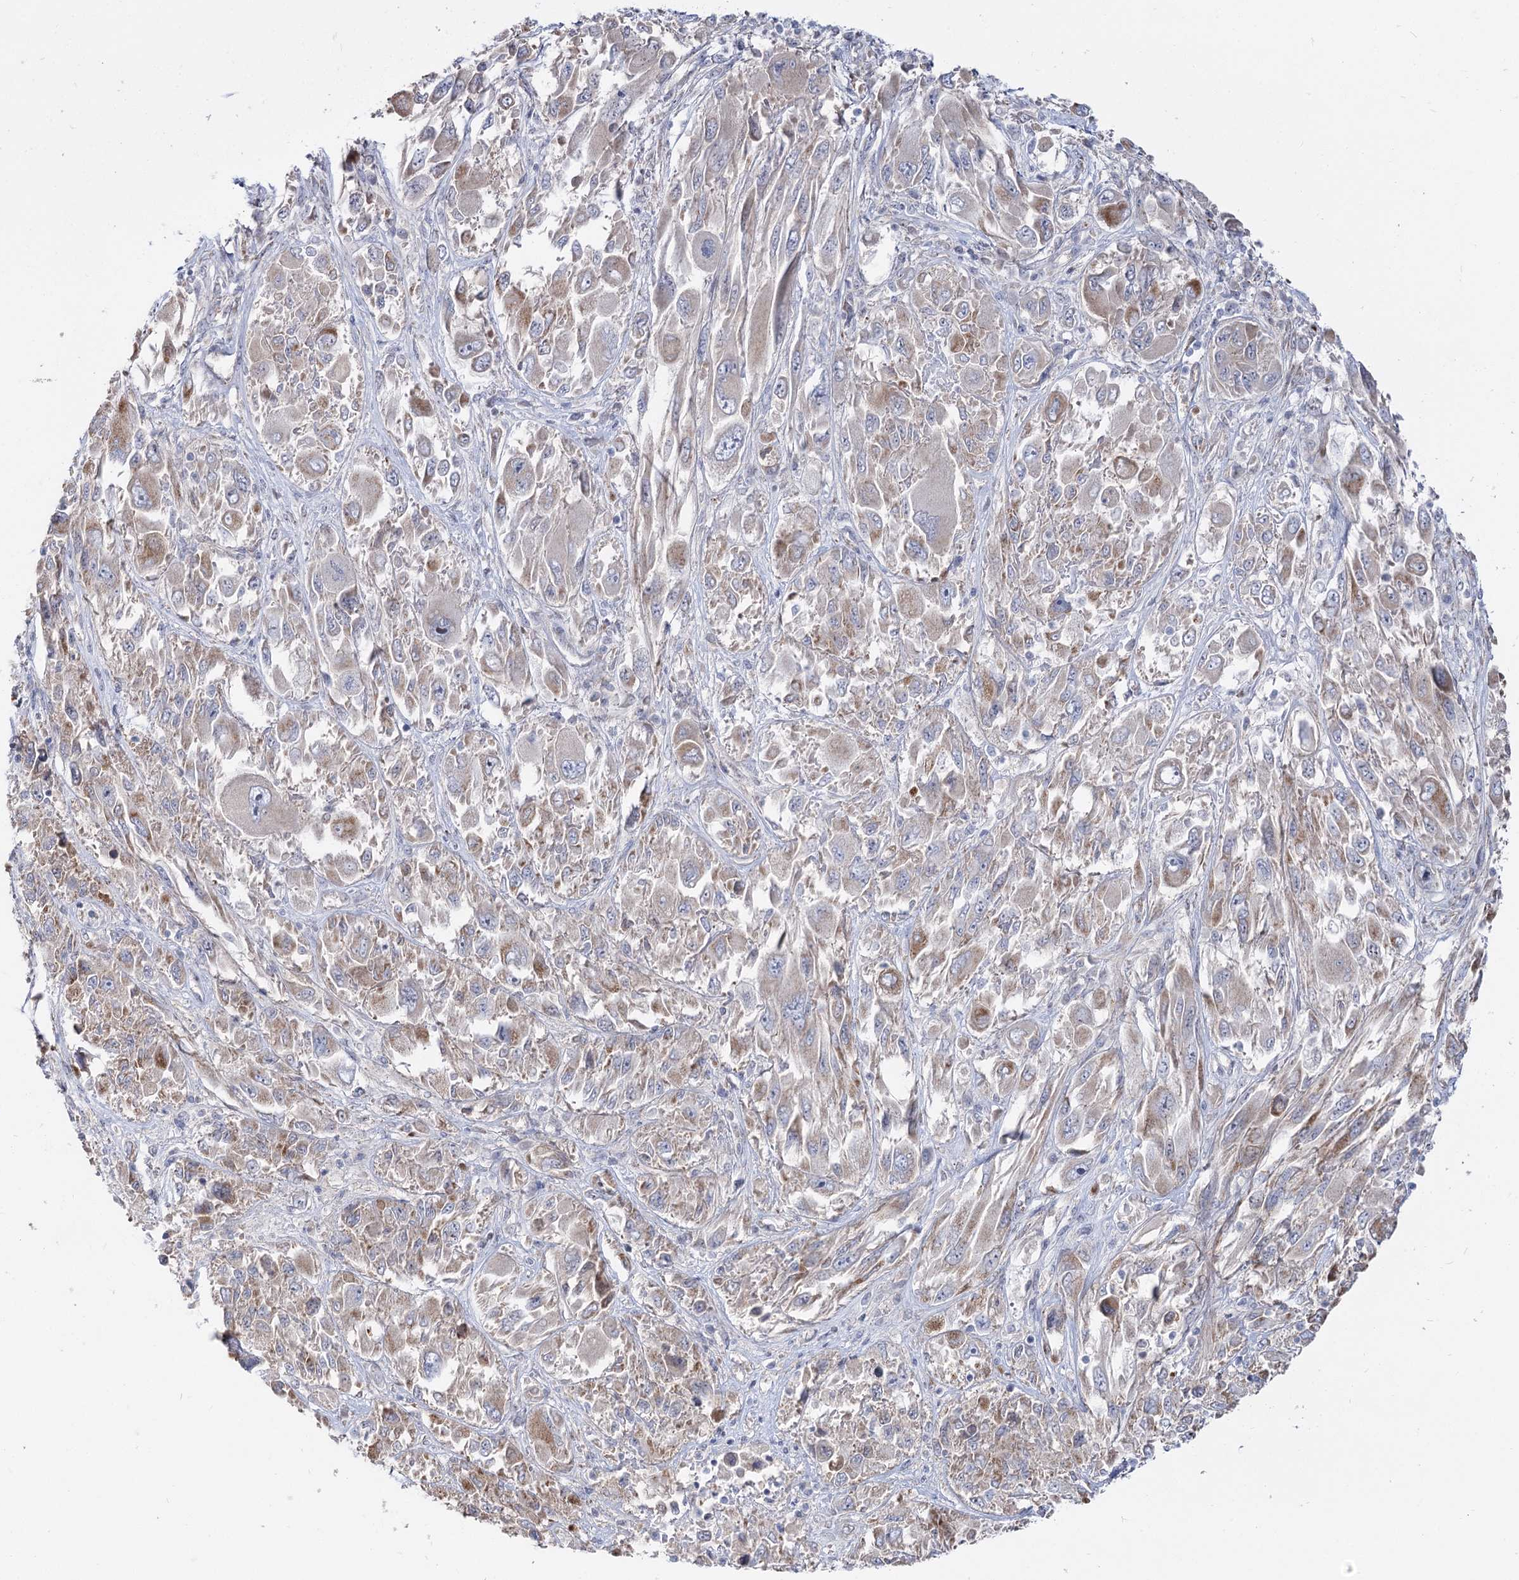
{"staining": {"intensity": "weak", "quantity": "25%-75%", "location": "cytoplasmic/membranous"}, "tissue": "melanoma", "cell_type": "Tumor cells", "image_type": "cancer", "snomed": [{"axis": "morphology", "description": "Malignant melanoma, NOS"}, {"axis": "topography", "description": "Skin"}], "caption": "Protein analysis of malignant melanoma tissue exhibits weak cytoplasmic/membranous staining in approximately 25%-75% of tumor cells.", "gene": "SUOX", "patient": {"sex": "female", "age": 91}}